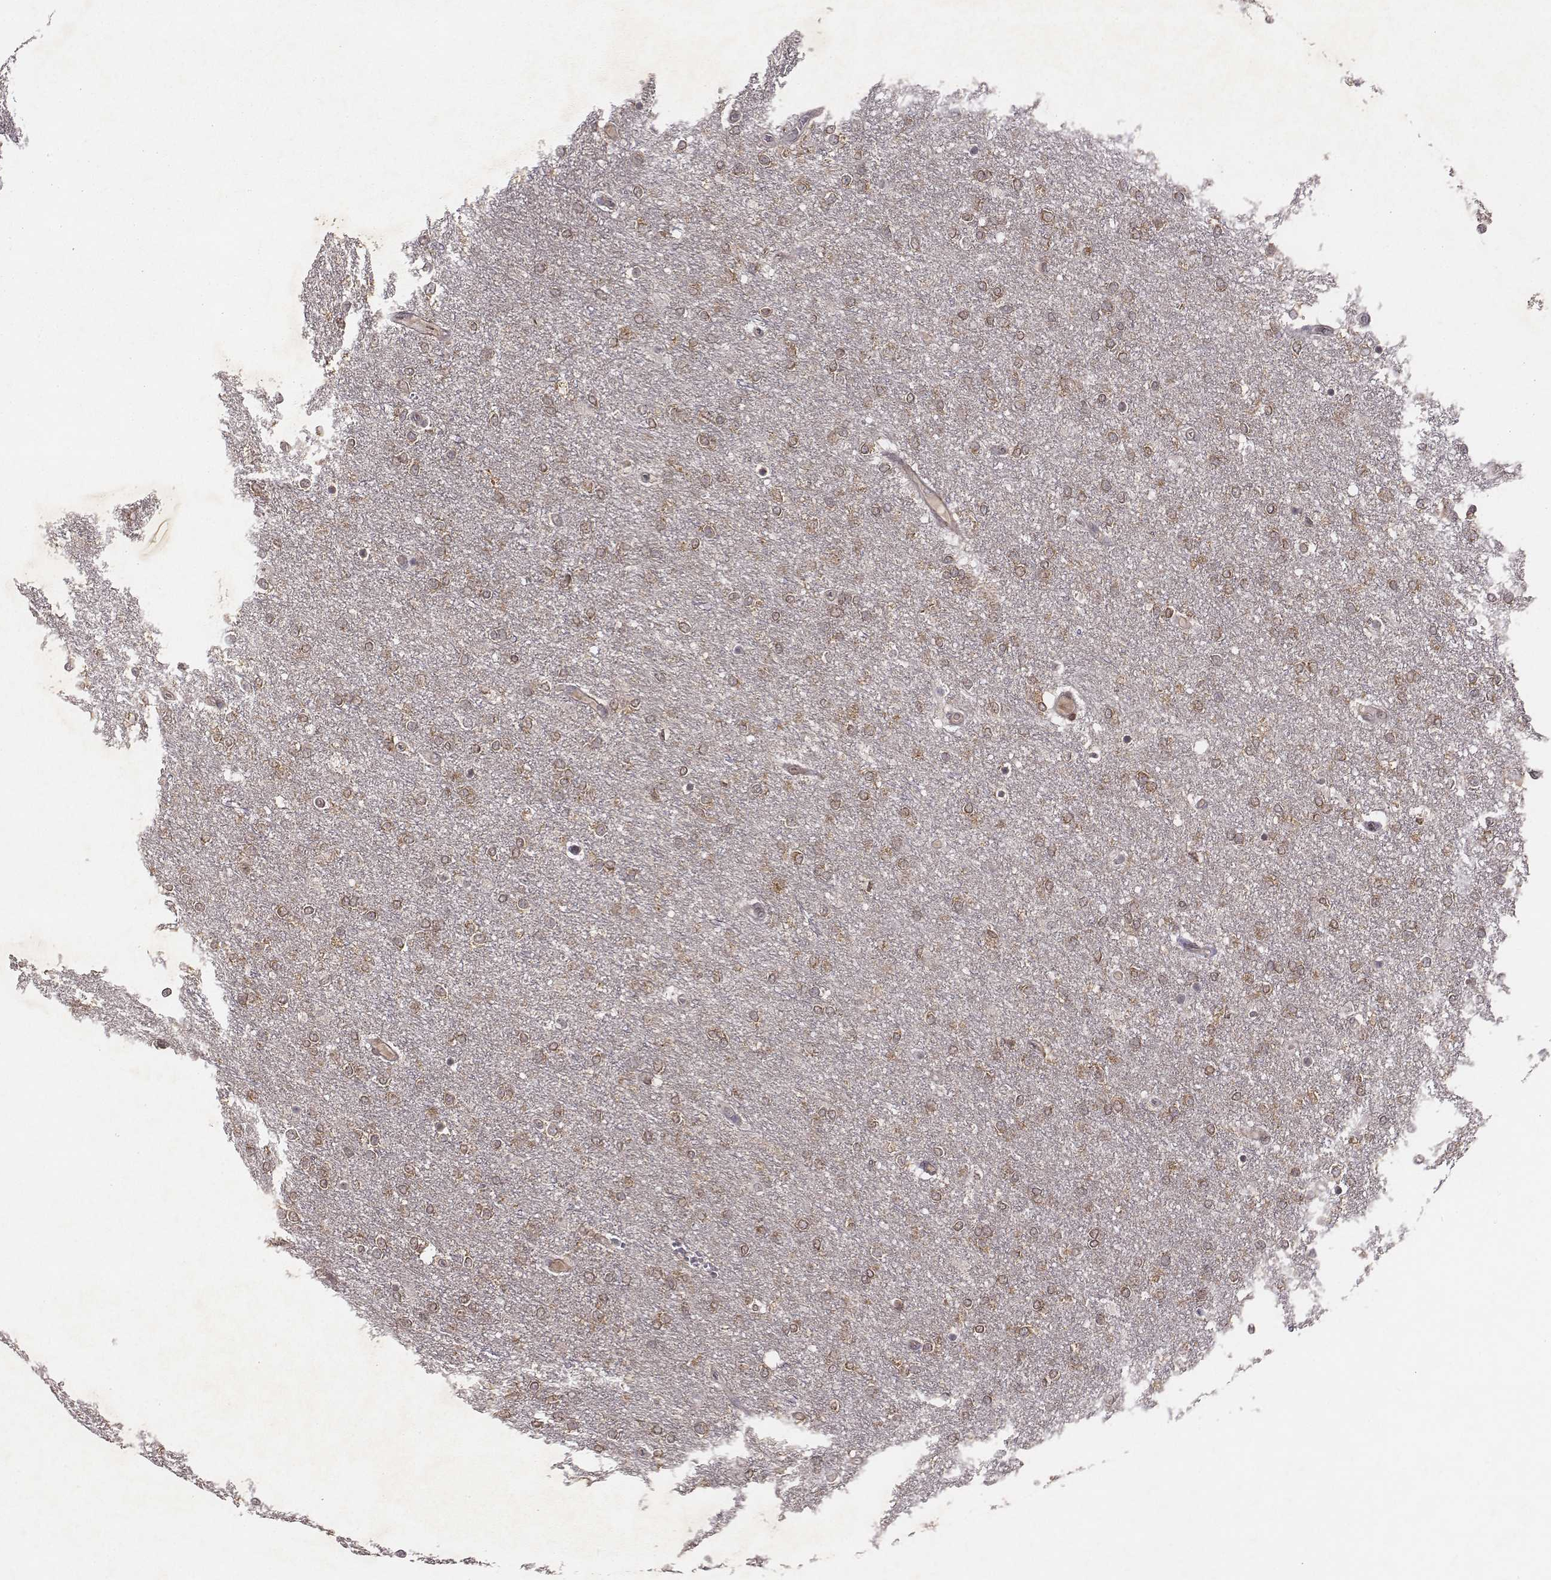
{"staining": {"intensity": "weak", "quantity": ">75%", "location": "cytoplasmic/membranous"}, "tissue": "glioma", "cell_type": "Tumor cells", "image_type": "cancer", "snomed": [{"axis": "morphology", "description": "Glioma, malignant, High grade"}, {"axis": "topography", "description": "Brain"}], "caption": "This is a histology image of immunohistochemistry staining of malignant glioma (high-grade), which shows weak expression in the cytoplasmic/membranous of tumor cells.", "gene": "PILRA", "patient": {"sex": "female", "age": 61}}